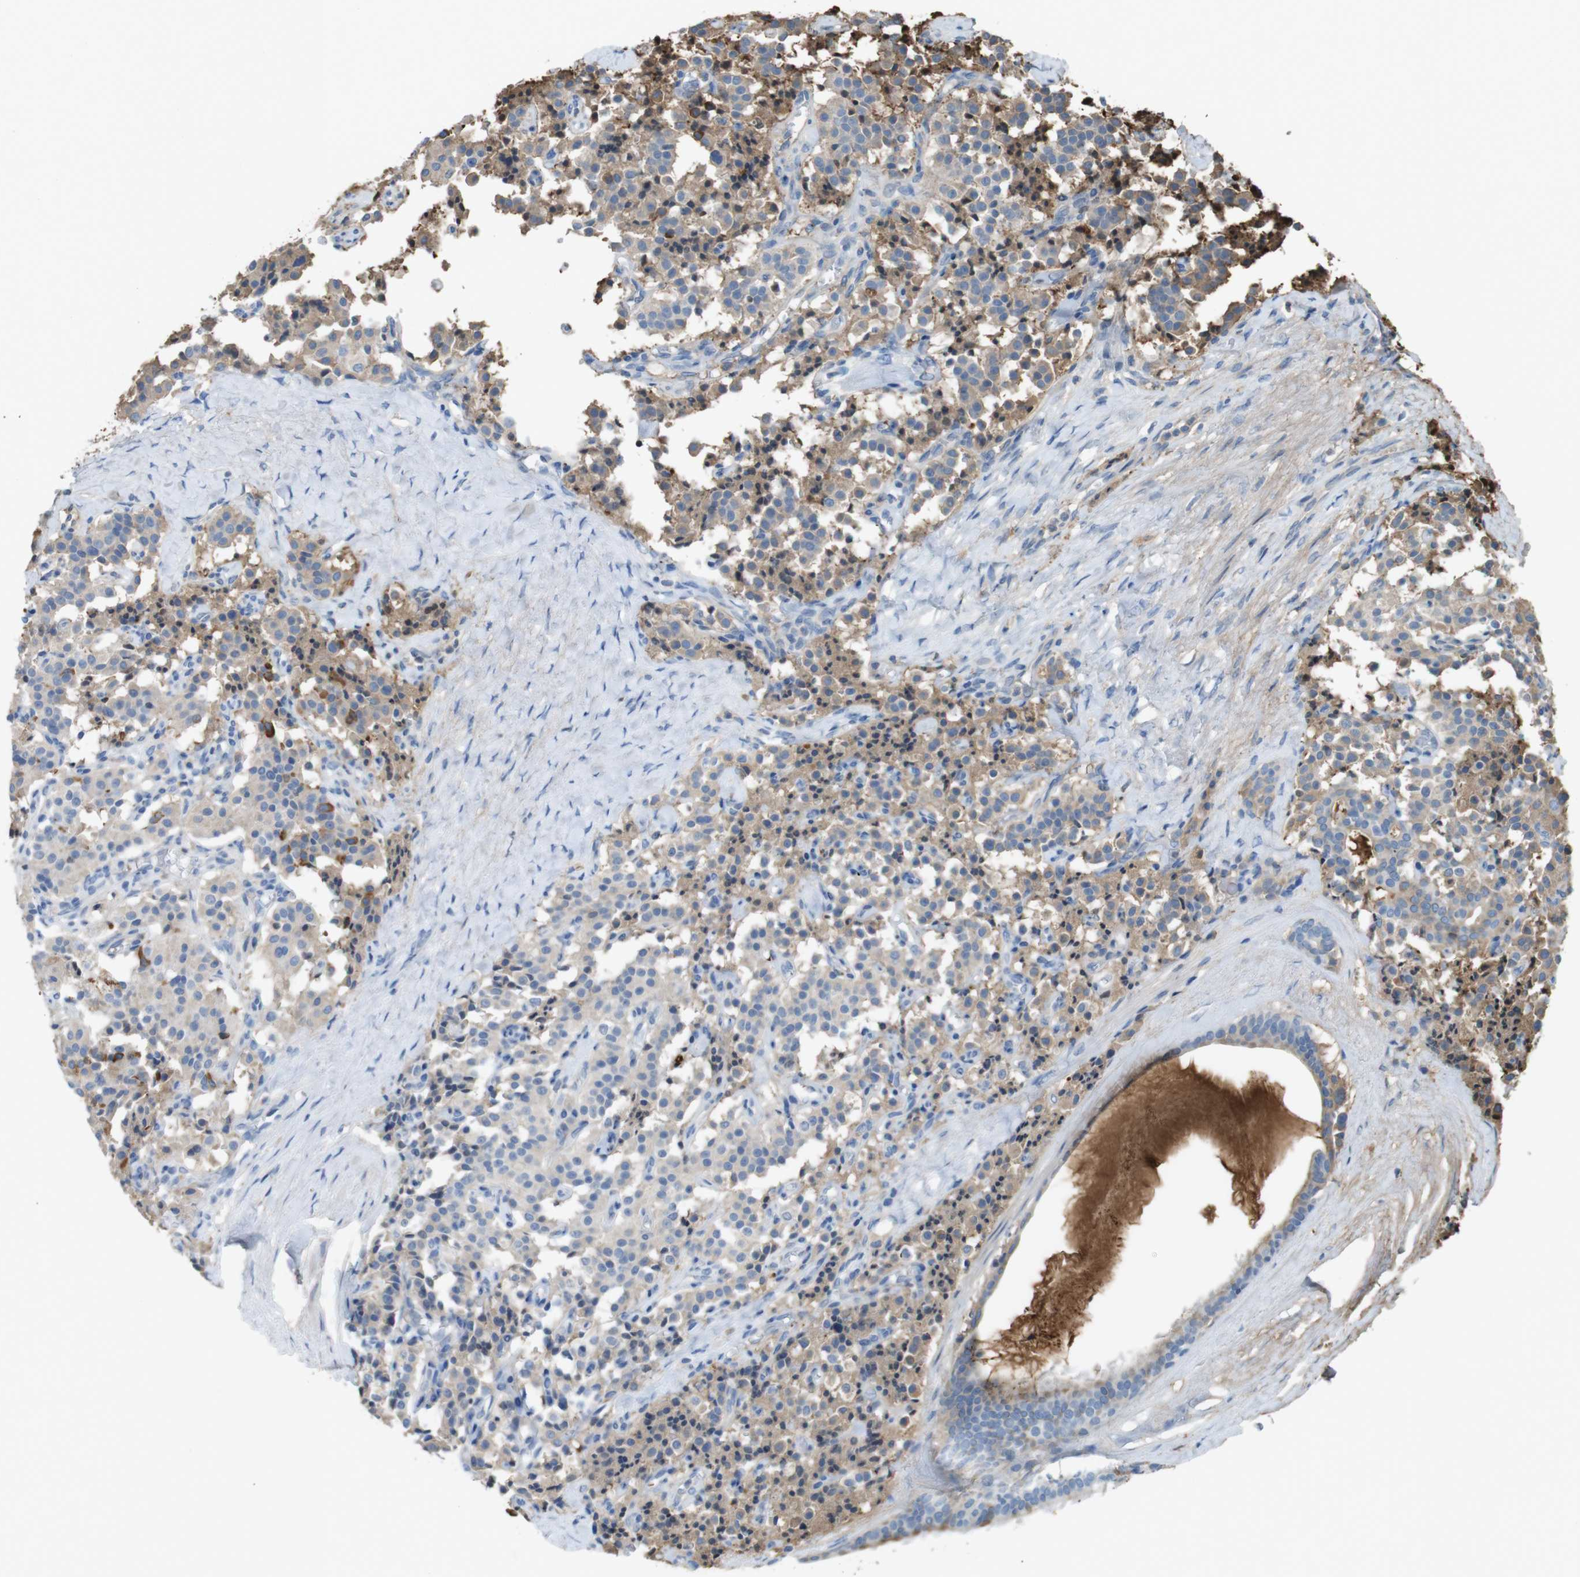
{"staining": {"intensity": "moderate", "quantity": "25%-75%", "location": "cytoplasmic/membranous"}, "tissue": "carcinoid", "cell_type": "Tumor cells", "image_type": "cancer", "snomed": [{"axis": "morphology", "description": "Carcinoid, malignant, NOS"}, {"axis": "topography", "description": "Lung"}], "caption": "High-magnification brightfield microscopy of malignant carcinoid stained with DAB (3,3'-diaminobenzidine) (brown) and counterstained with hematoxylin (blue). tumor cells exhibit moderate cytoplasmic/membranous expression is appreciated in about25%-75% of cells.", "gene": "LTBP4", "patient": {"sex": "male", "age": 30}}